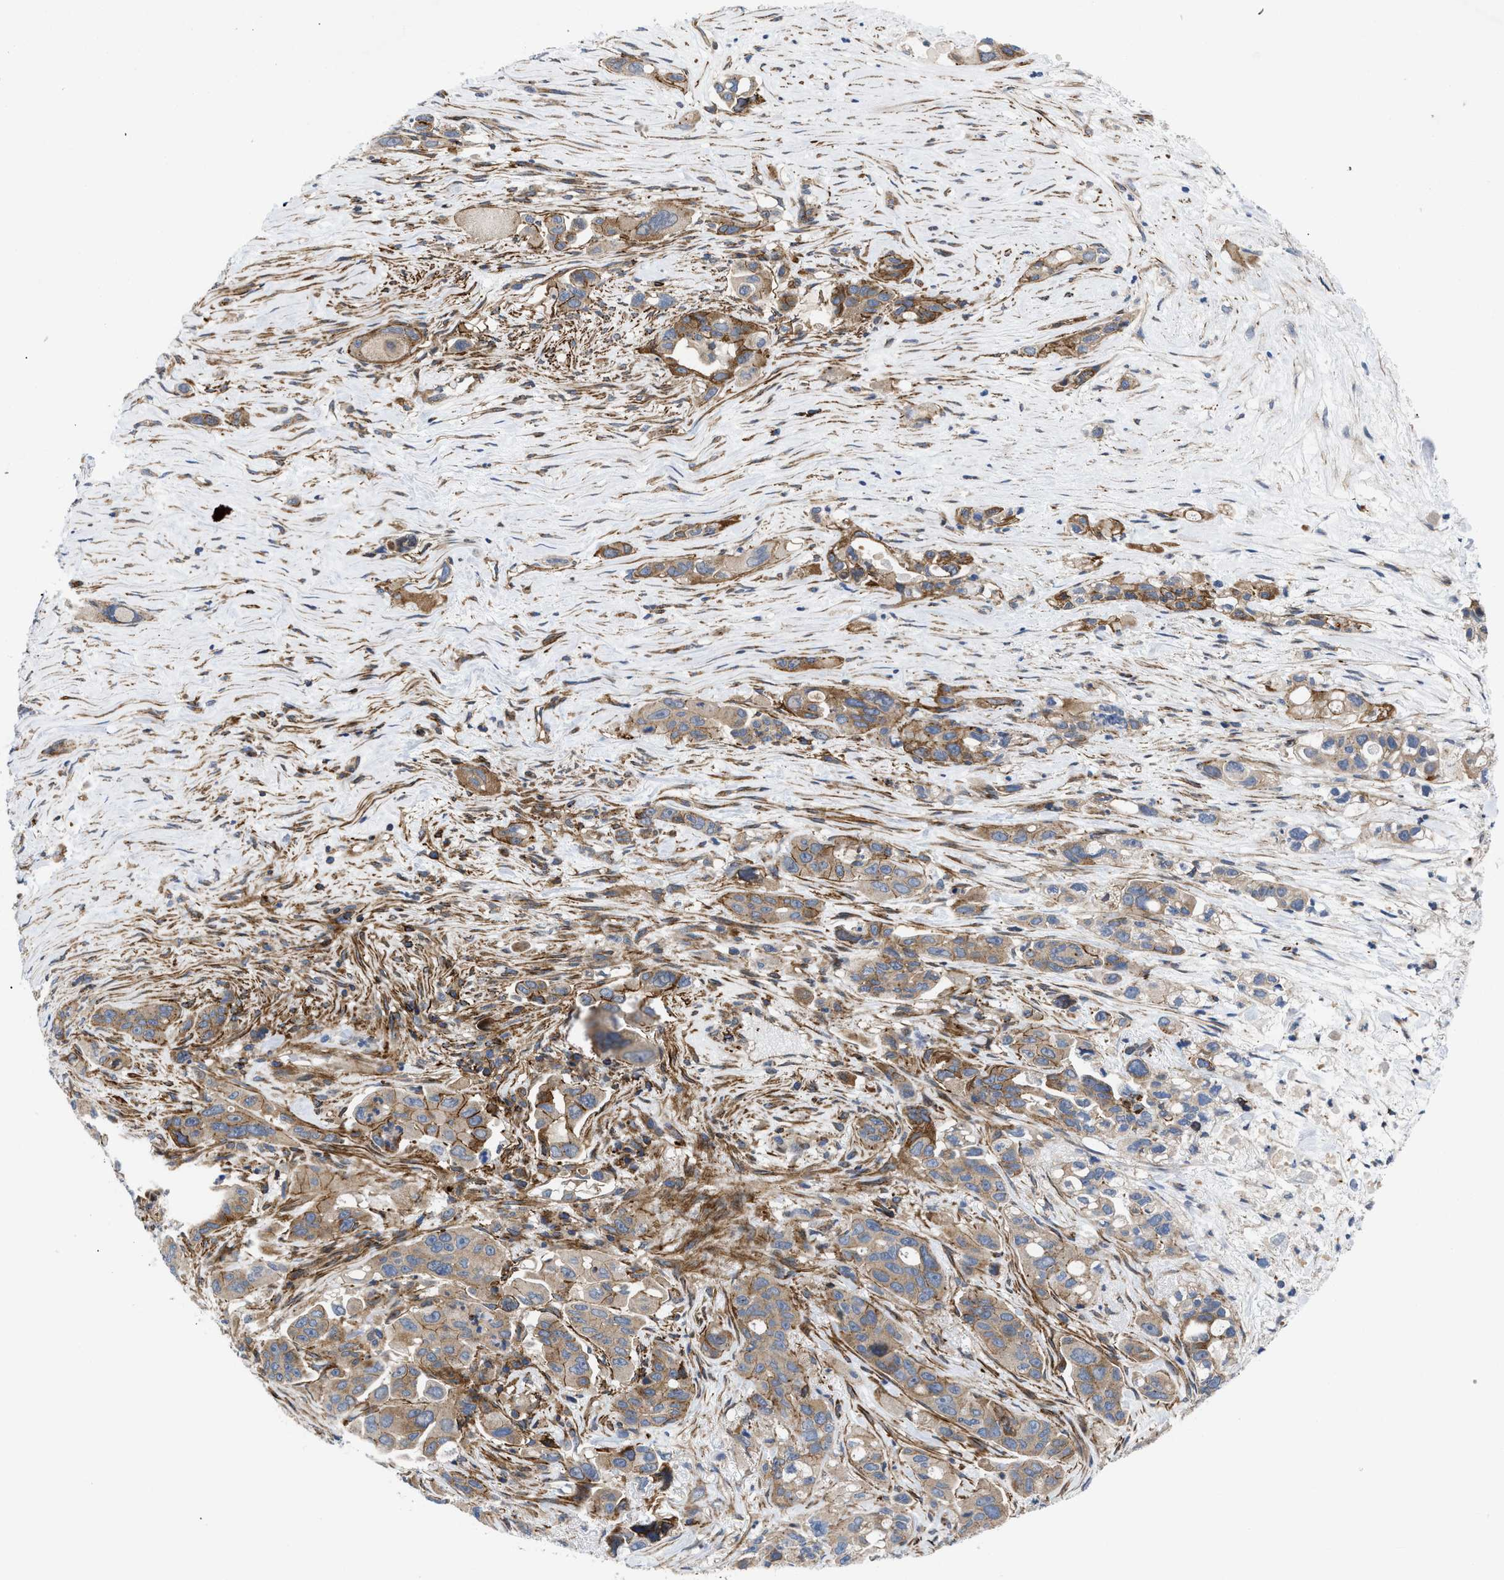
{"staining": {"intensity": "moderate", "quantity": ">75%", "location": "cytoplasmic/membranous"}, "tissue": "pancreatic cancer", "cell_type": "Tumor cells", "image_type": "cancer", "snomed": [{"axis": "morphology", "description": "Adenocarcinoma, NOS"}, {"axis": "topography", "description": "Pancreas"}], "caption": "Protein staining displays moderate cytoplasmic/membranous expression in approximately >75% of tumor cells in pancreatic cancer (adenocarcinoma).", "gene": "SPAST", "patient": {"sex": "male", "age": 53}}